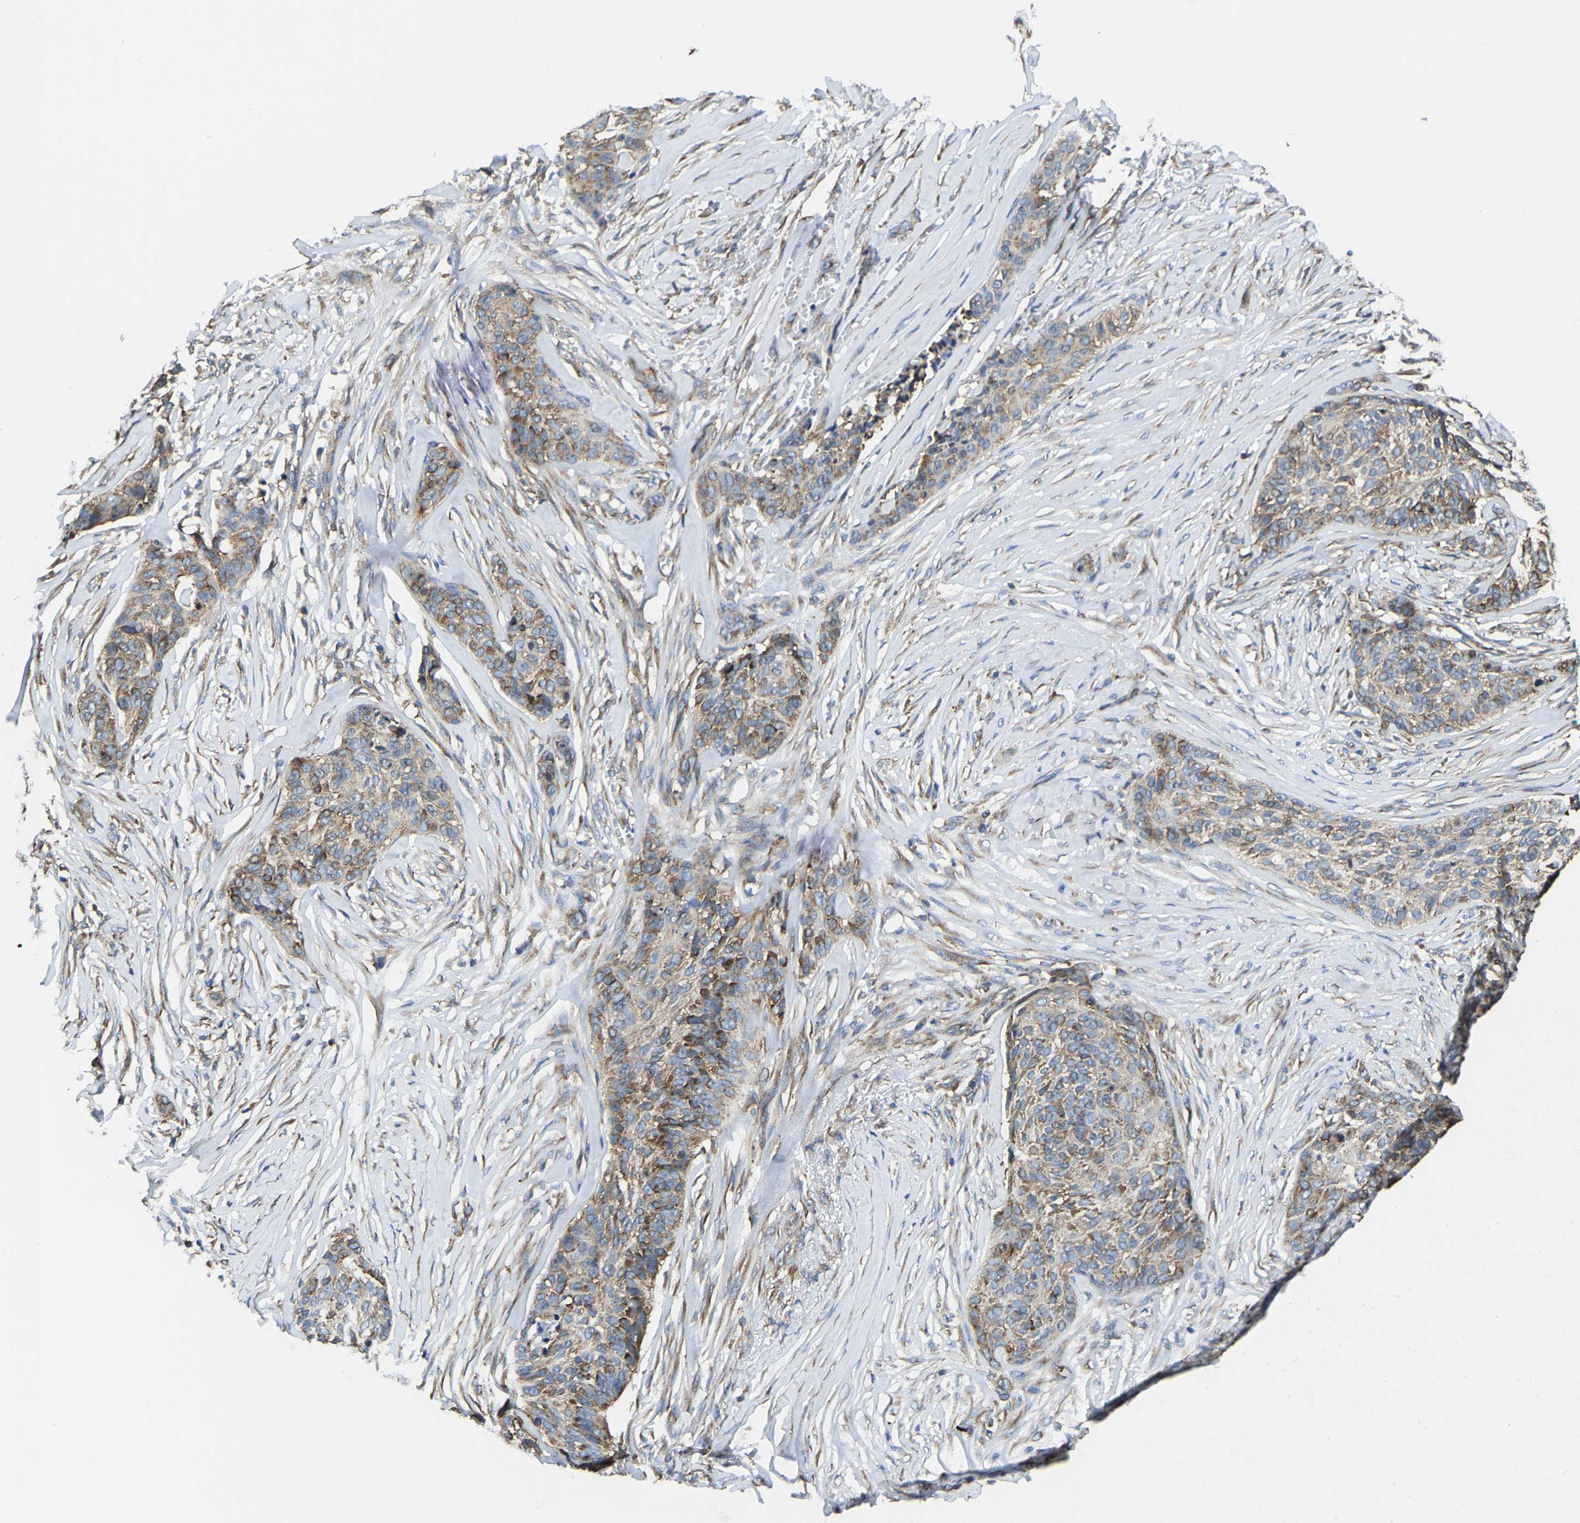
{"staining": {"intensity": "moderate", "quantity": "25%-75%", "location": "cytoplasmic/membranous"}, "tissue": "skin cancer", "cell_type": "Tumor cells", "image_type": "cancer", "snomed": [{"axis": "morphology", "description": "Basal cell carcinoma"}, {"axis": "topography", "description": "Skin"}], "caption": "Basal cell carcinoma (skin) stained with immunohistochemistry (IHC) shows moderate cytoplasmic/membranous positivity in approximately 25%-75% of tumor cells. Using DAB (brown) and hematoxylin (blue) stains, captured at high magnification using brightfield microscopy.", "gene": "G3BP2", "patient": {"sex": "male", "age": 85}}